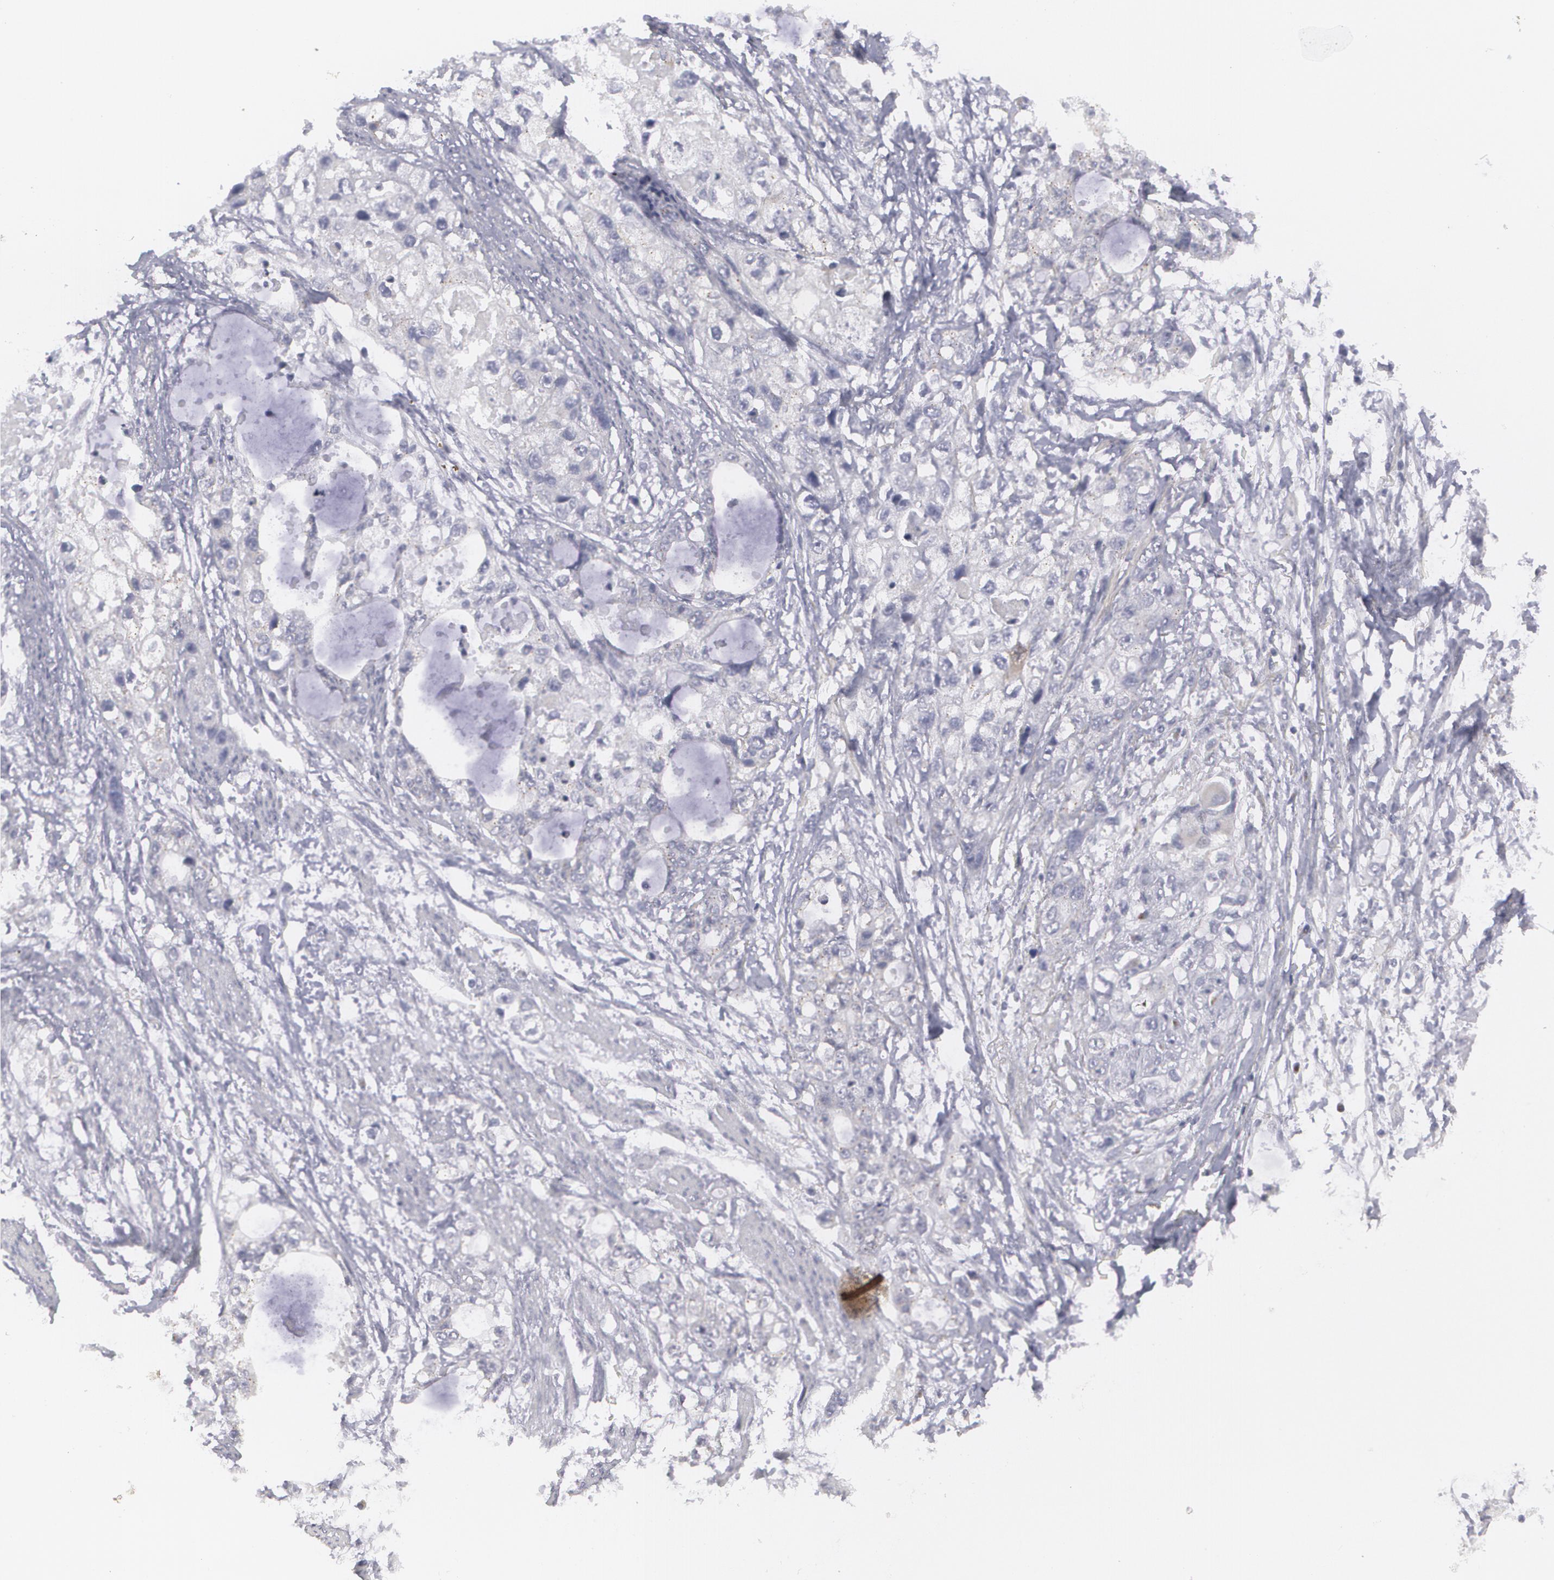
{"staining": {"intensity": "negative", "quantity": "none", "location": "none"}, "tissue": "stomach cancer", "cell_type": "Tumor cells", "image_type": "cancer", "snomed": [{"axis": "morphology", "description": "Adenocarcinoma, NOS"}, {"axis": "topography", "description": "Stomach, upper"}], "caption": "This photomicrograph is of stomach cancer stained with immunohistochemistry (IHC) to label a protein in brown with the nuclei are counter-stained blue. There is no staining in tumor cells.", "gene": "MBNL3", "patient": {"sex": "female", "age": 52}}